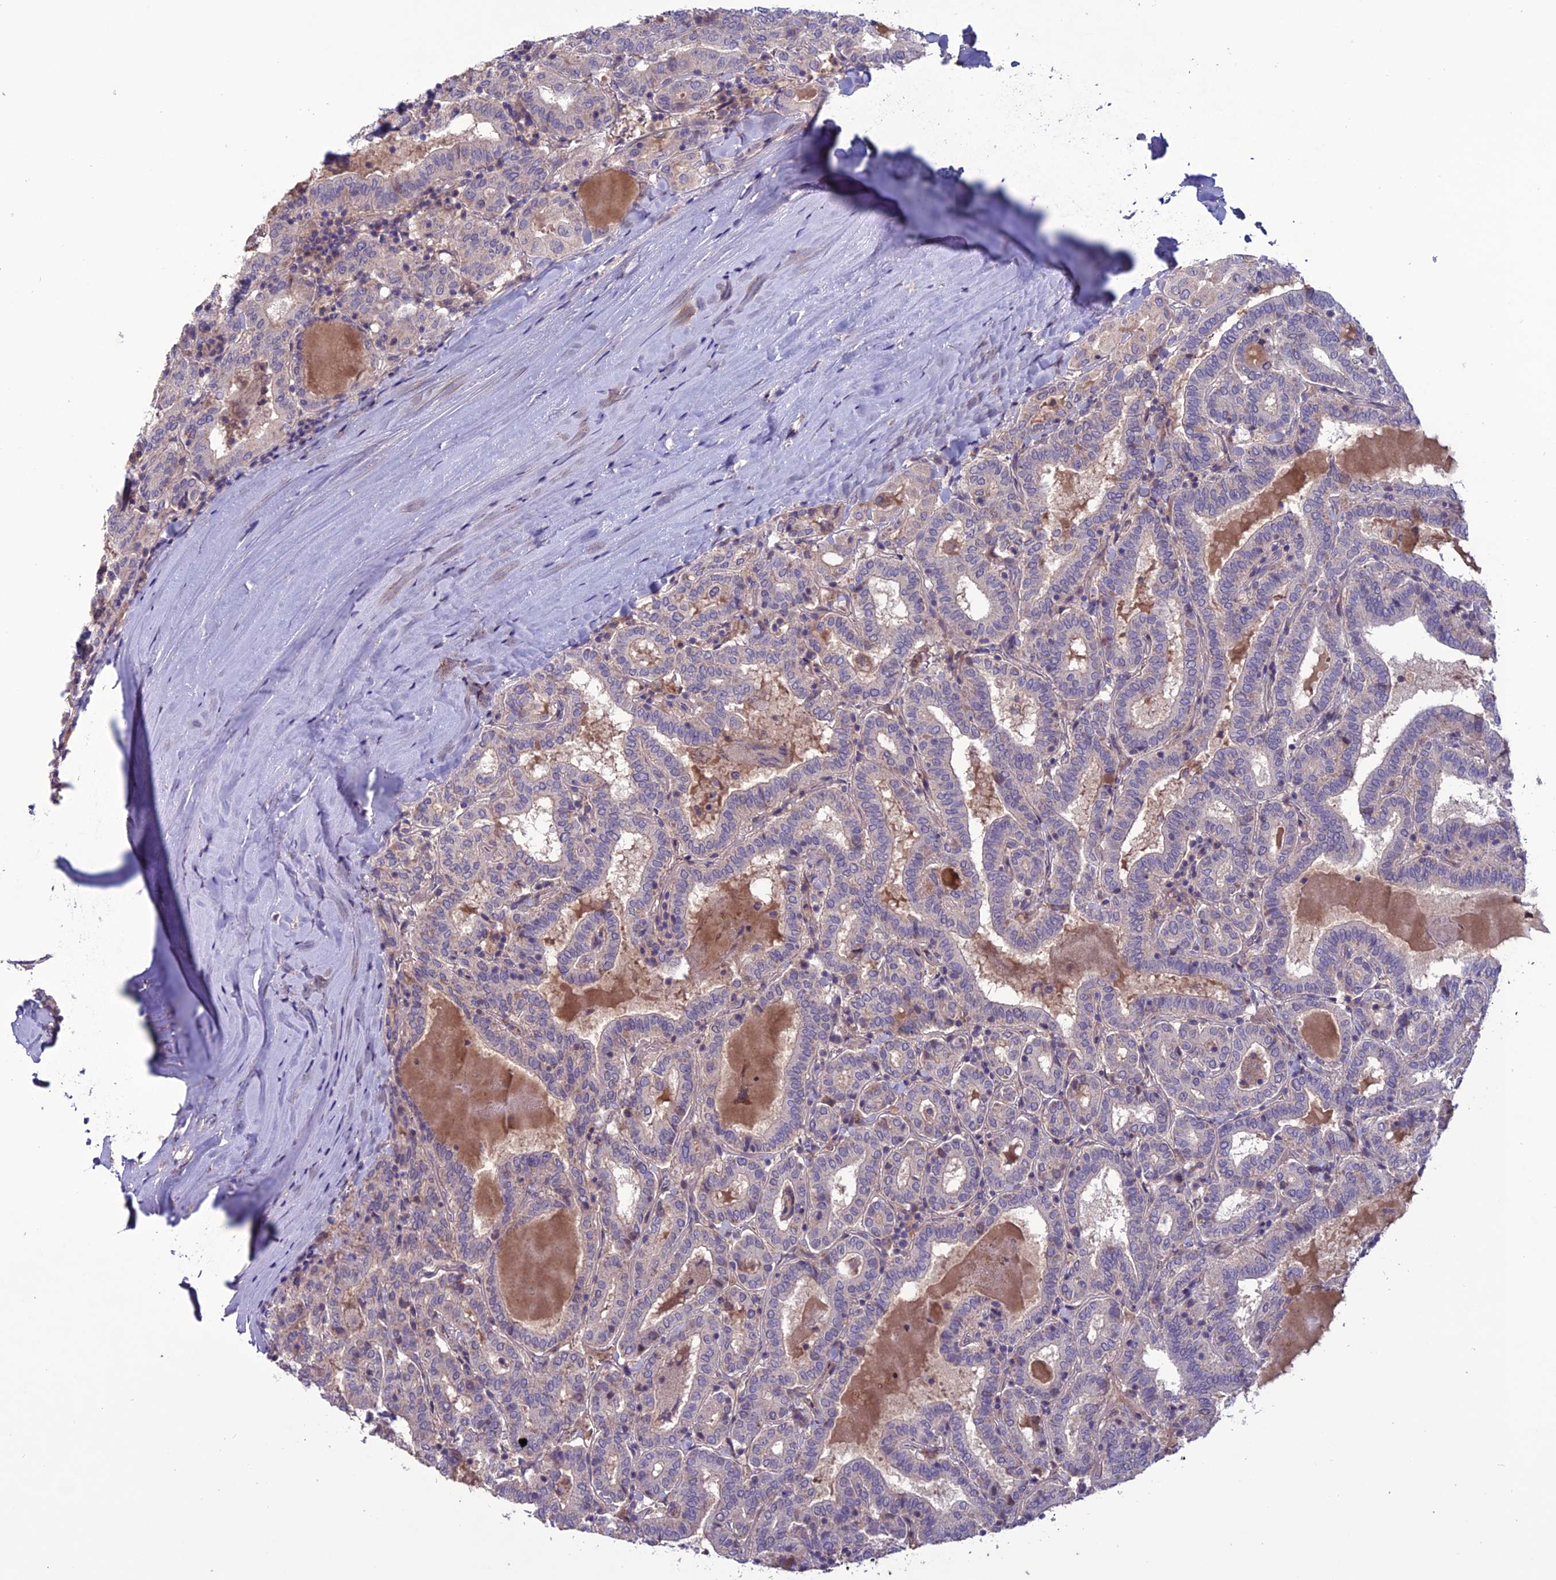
{"staining": {"intensity": "negative", "quantity": "none", "location": "none"}, "tissue": "thyroid cancer", "cell_type": "Tumor cells", "image_type": "cancer", "snomed": [{"axis": "morphology", "description": "Papillary adenocarcinoma, NOS"}, {"axis": "topography", "description": "Thyroid gland"}], "caption": "High power microscopy image of an immunohistochemistry image of papillary adenocarcinoma (thyroid), revealing no significant positivity in tumor cells. The staining is performed using DAB (3,3'-diaminobenzidine) brown chromogen with nuclei counter-stained in using hematoxylin.", "gene": "C2orf76", "patient": {"sex": "female", "age": 72}}